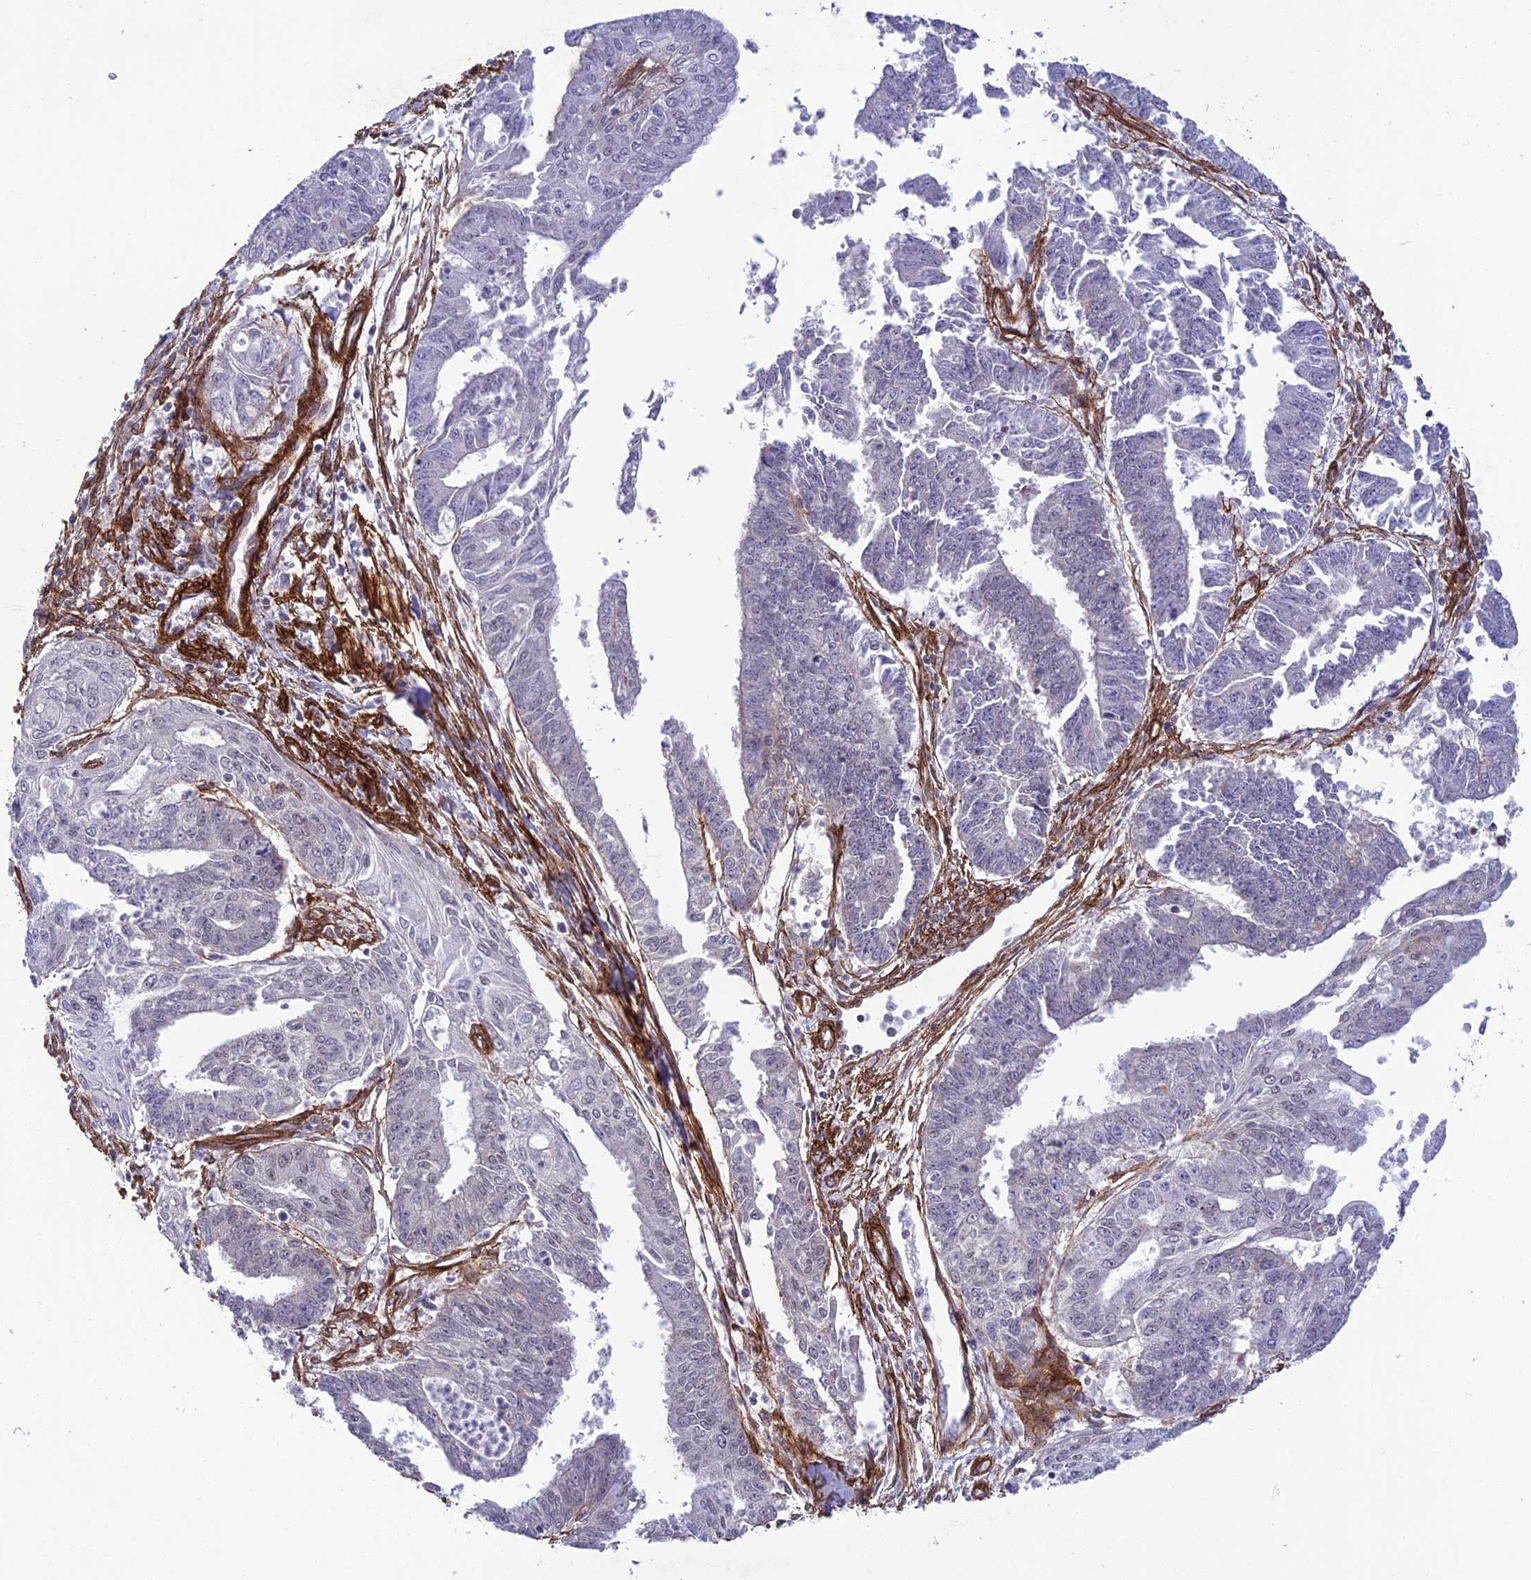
{"staining": {"intensity": "negative", "quantity": "none", "location": "none"}, "tissue": "endometrial cancer", "cell_type": "Tumor cells", "image_type": "cancer", "snomed": [{"axis": "morphology", "description": "Adenocarcinoma, NOS"}, {"axis": "topography", "description": "Endometrium"}], "caption": "There is no significant staining in tumor cells of endometrial cancer. The staining is performed using DAB brown chromogen with nuclei counter-stained in using hematoxylin.", "gene": "TNS1", "patient": {"sex": "female", "age": 73}}